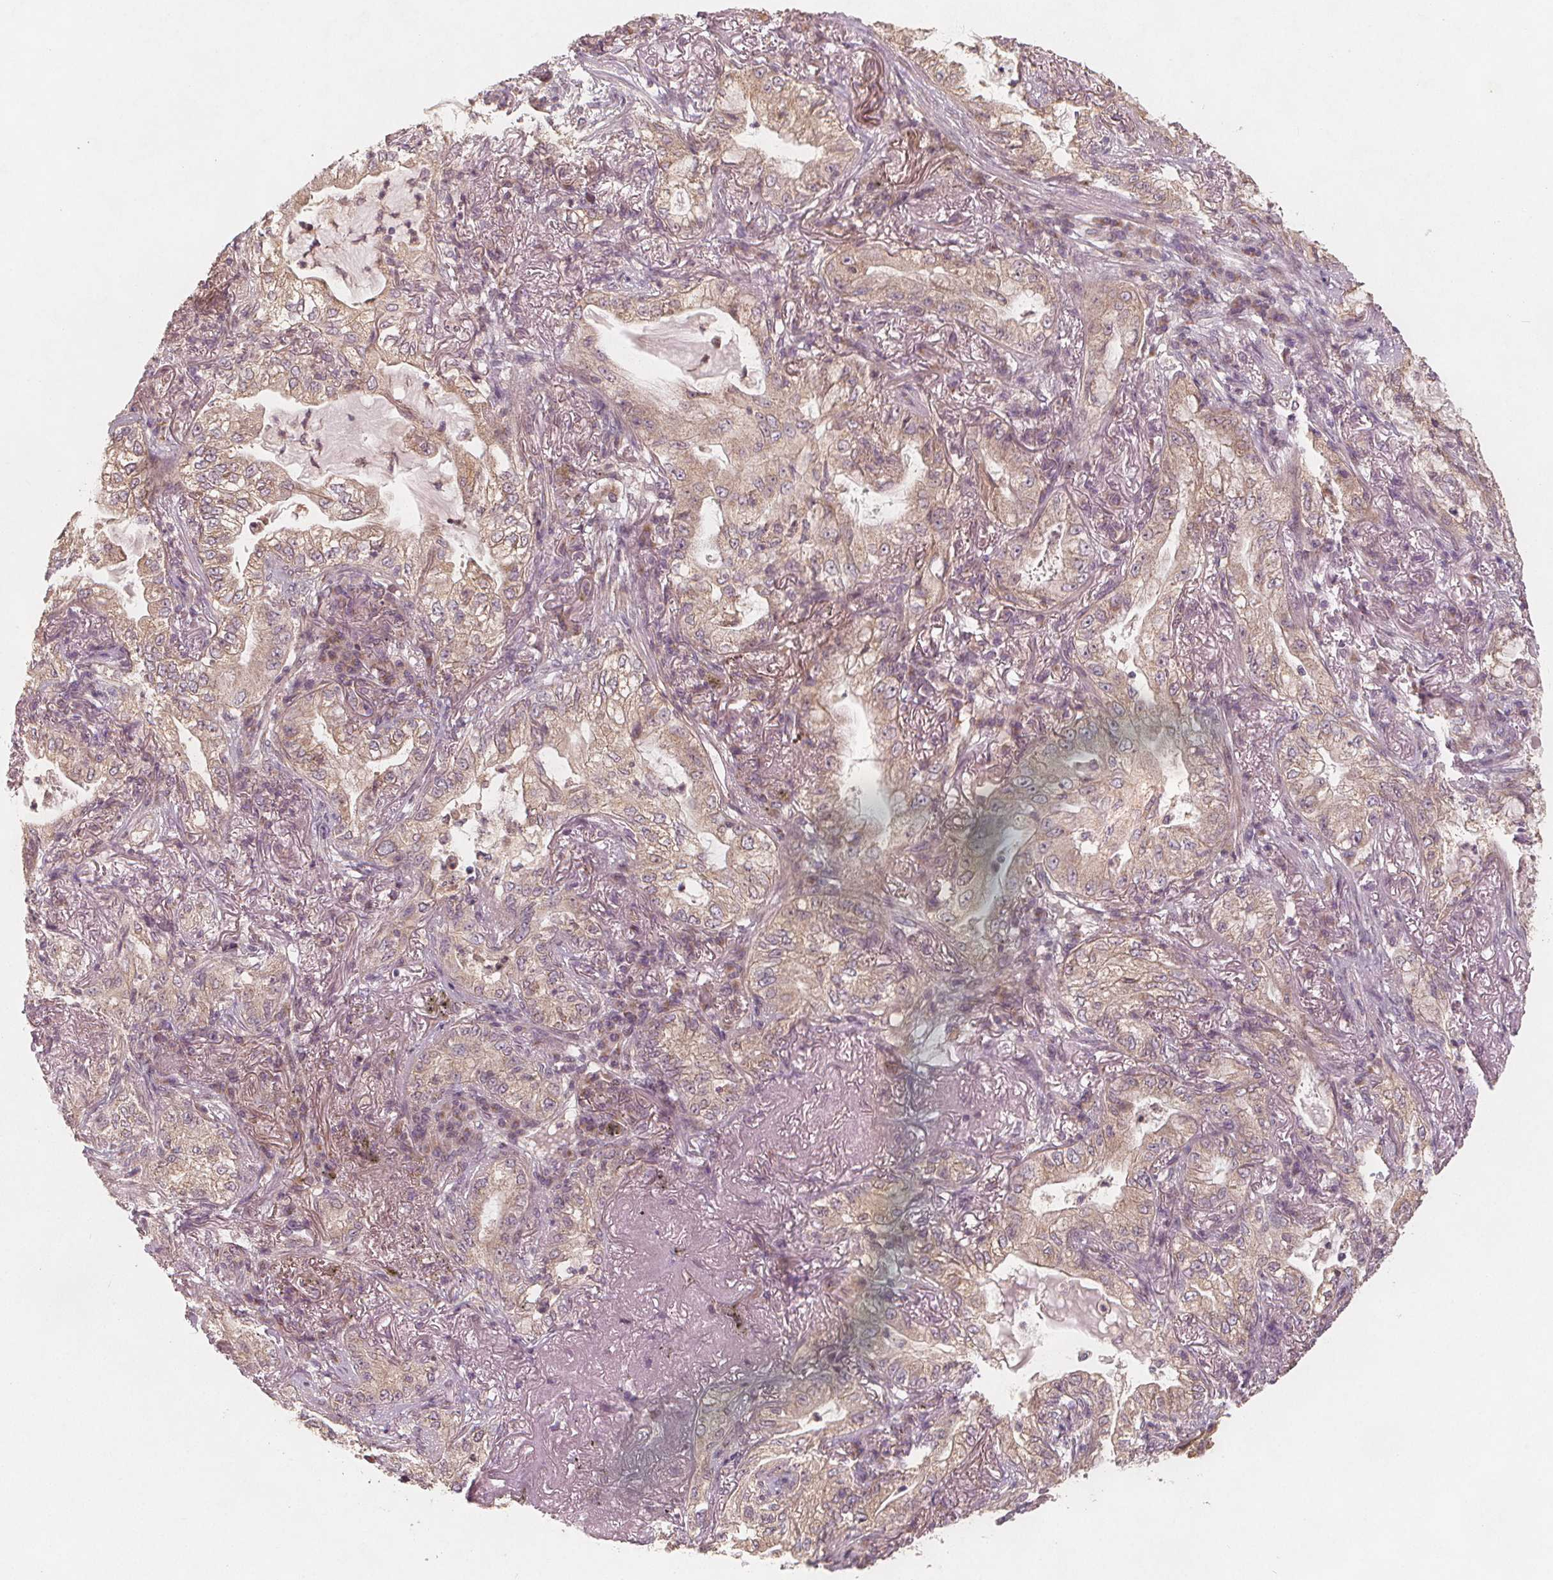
{"staining": {"intensity": "weak", "quantity": "25%-75%", "location": "cytoplasmic/membranous"}, "tissue": "lung cancer", "cell_type": "Tumor cells", "image_type": "cancer", "snomed": [{"axis": "morphology", "description": "Adenocarcinoma, NOS"}, {"axis": "topography", "description": "Lung"}], "caption": "Protein staining exhibits weak cytoplasmic/membranous expression in about 25%-75% of tumor cells in adenocarcinoma (lung).", "gene": "NCSTN", "patient": {"sex": "female", "age": 73}}